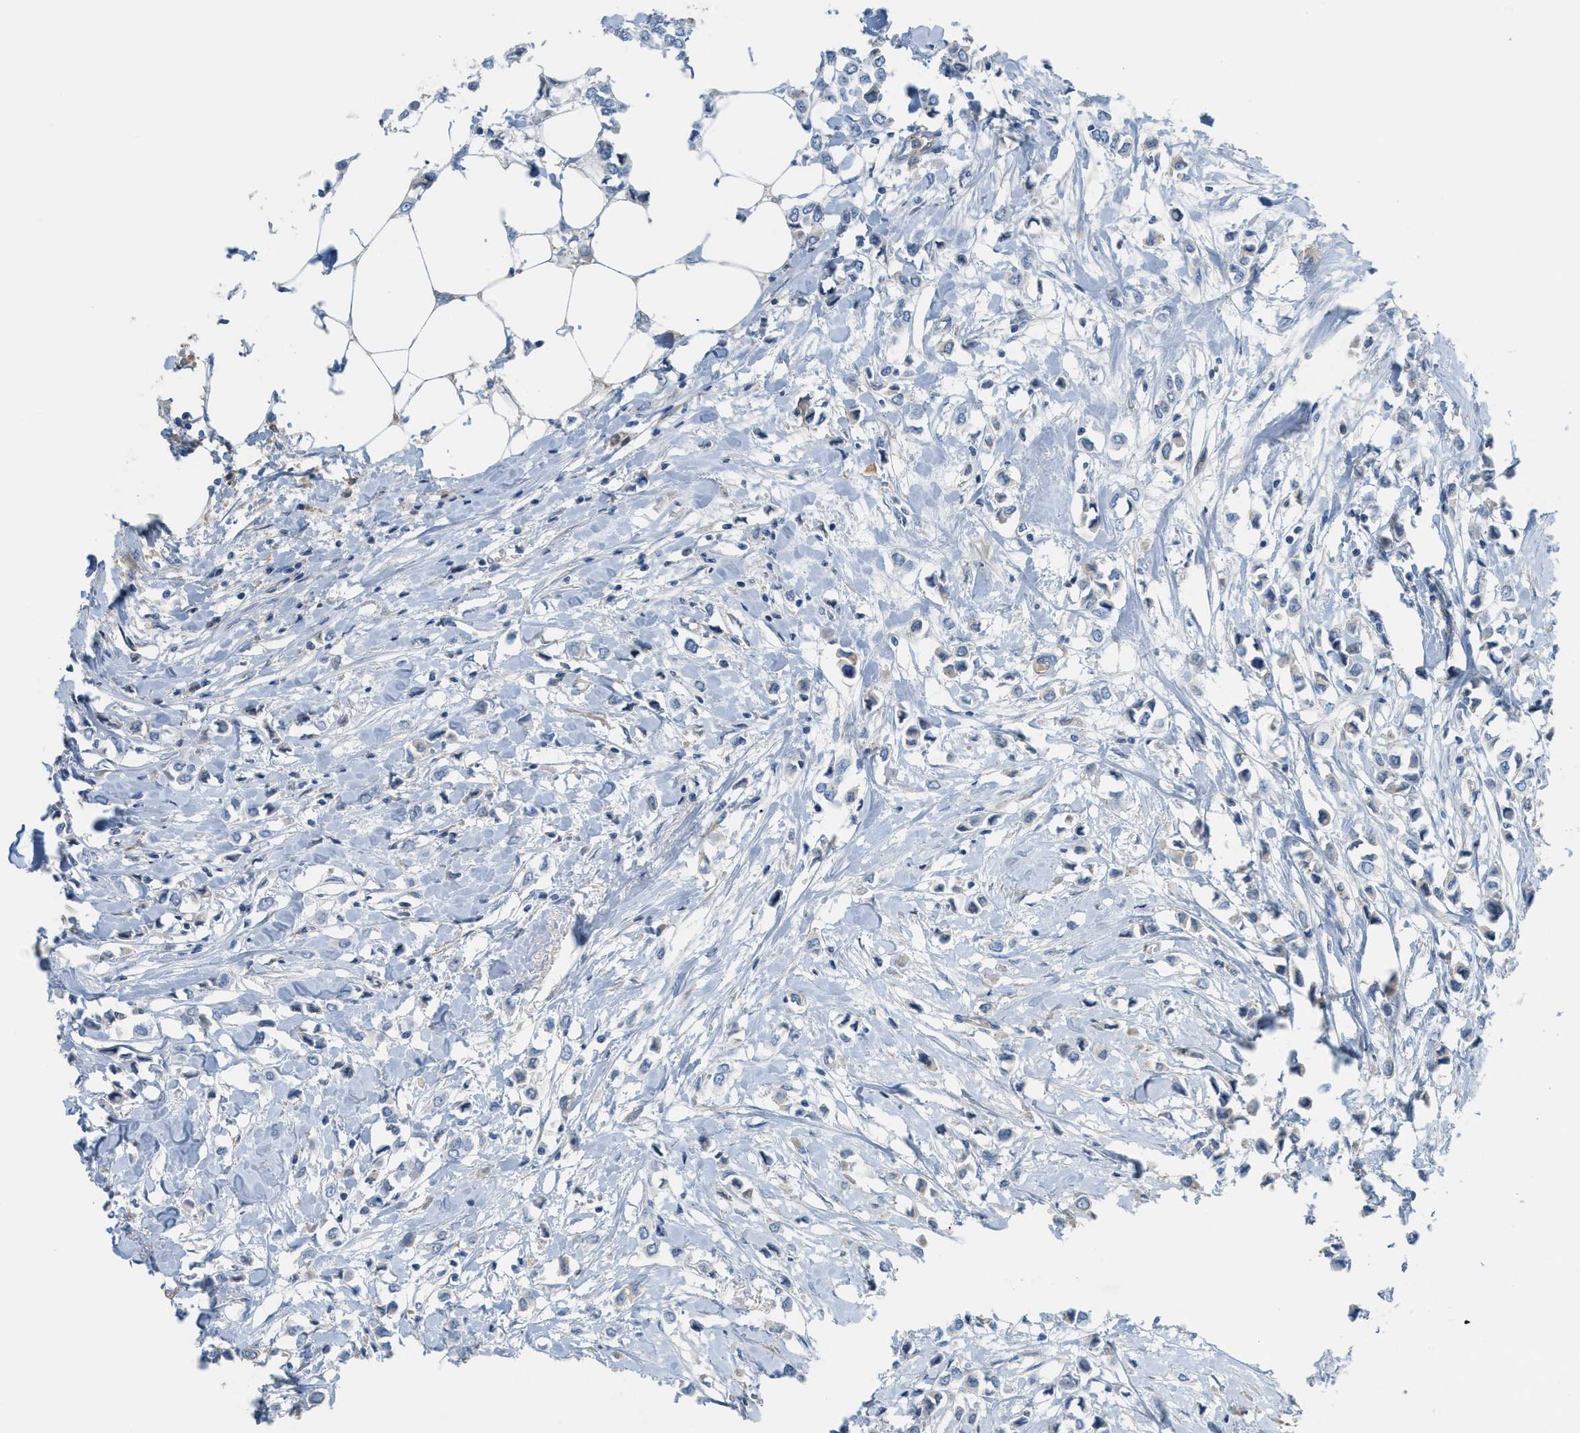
{"staining": {"intensity": "negative", "quantity": "none", "location": "none"}, "tissue": "breast cancer", "cell_type": "Tumor cells", "image_type": "cancer", "snomed": [{"axis": "morphology", "description": "Lobular carcinoma"}, {"axis": "topography", "description": "Breast"}], "caption": "High power microscopy histopathology image of an IHC image of breast cancer, revealing no significant expression in tumor cells.", "gene": "CRB3", "patient": {"sex": "female", "age": 51}}